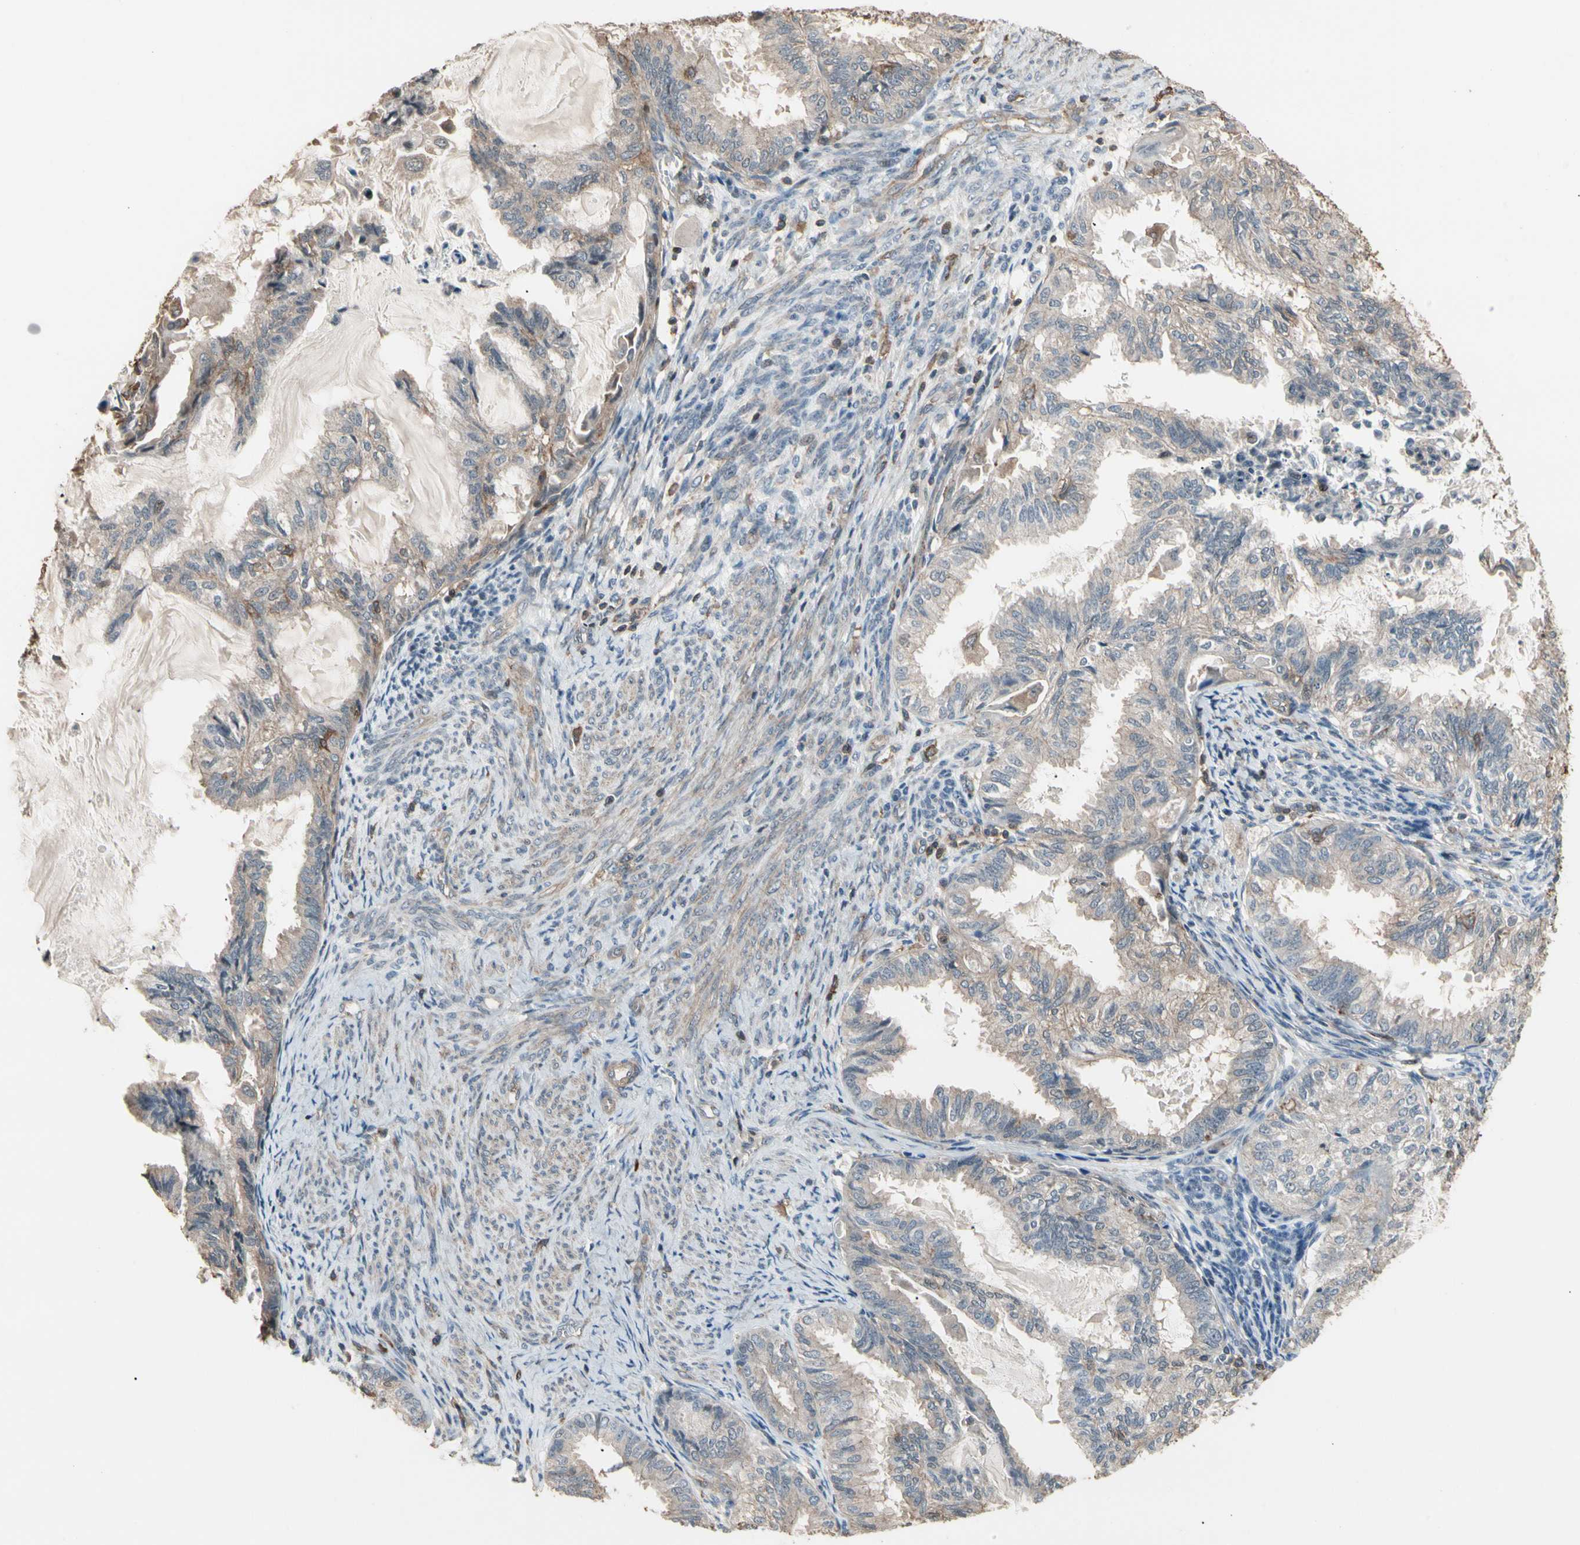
{"staining": {"intensity": "weak", "quantity": "25%-75%", "location": "cytoplasmic/membranous"}, "tissue": "cervical cancer", "cell_type": "Tumor cells", "image_type": "cancer", "snomed": [{"axis": "morphology", "description": "Normal tissue, NOS"}, {"axis": "morphology", "description": "Adenocarcinoma, NOS"}, {"axis": "topography", "description": "Cervix"}, {"axis": "topography", "description": "Endometrium"}], "caption": "Protein analysis of cervical cancer (adenocarcinoma) tissue shows weak cytoplasmic/membranous staining in approximately 25%-75% of tumor cells.", "gene": "MAPK13", "patient": {"sex": "female", "age": 86}}